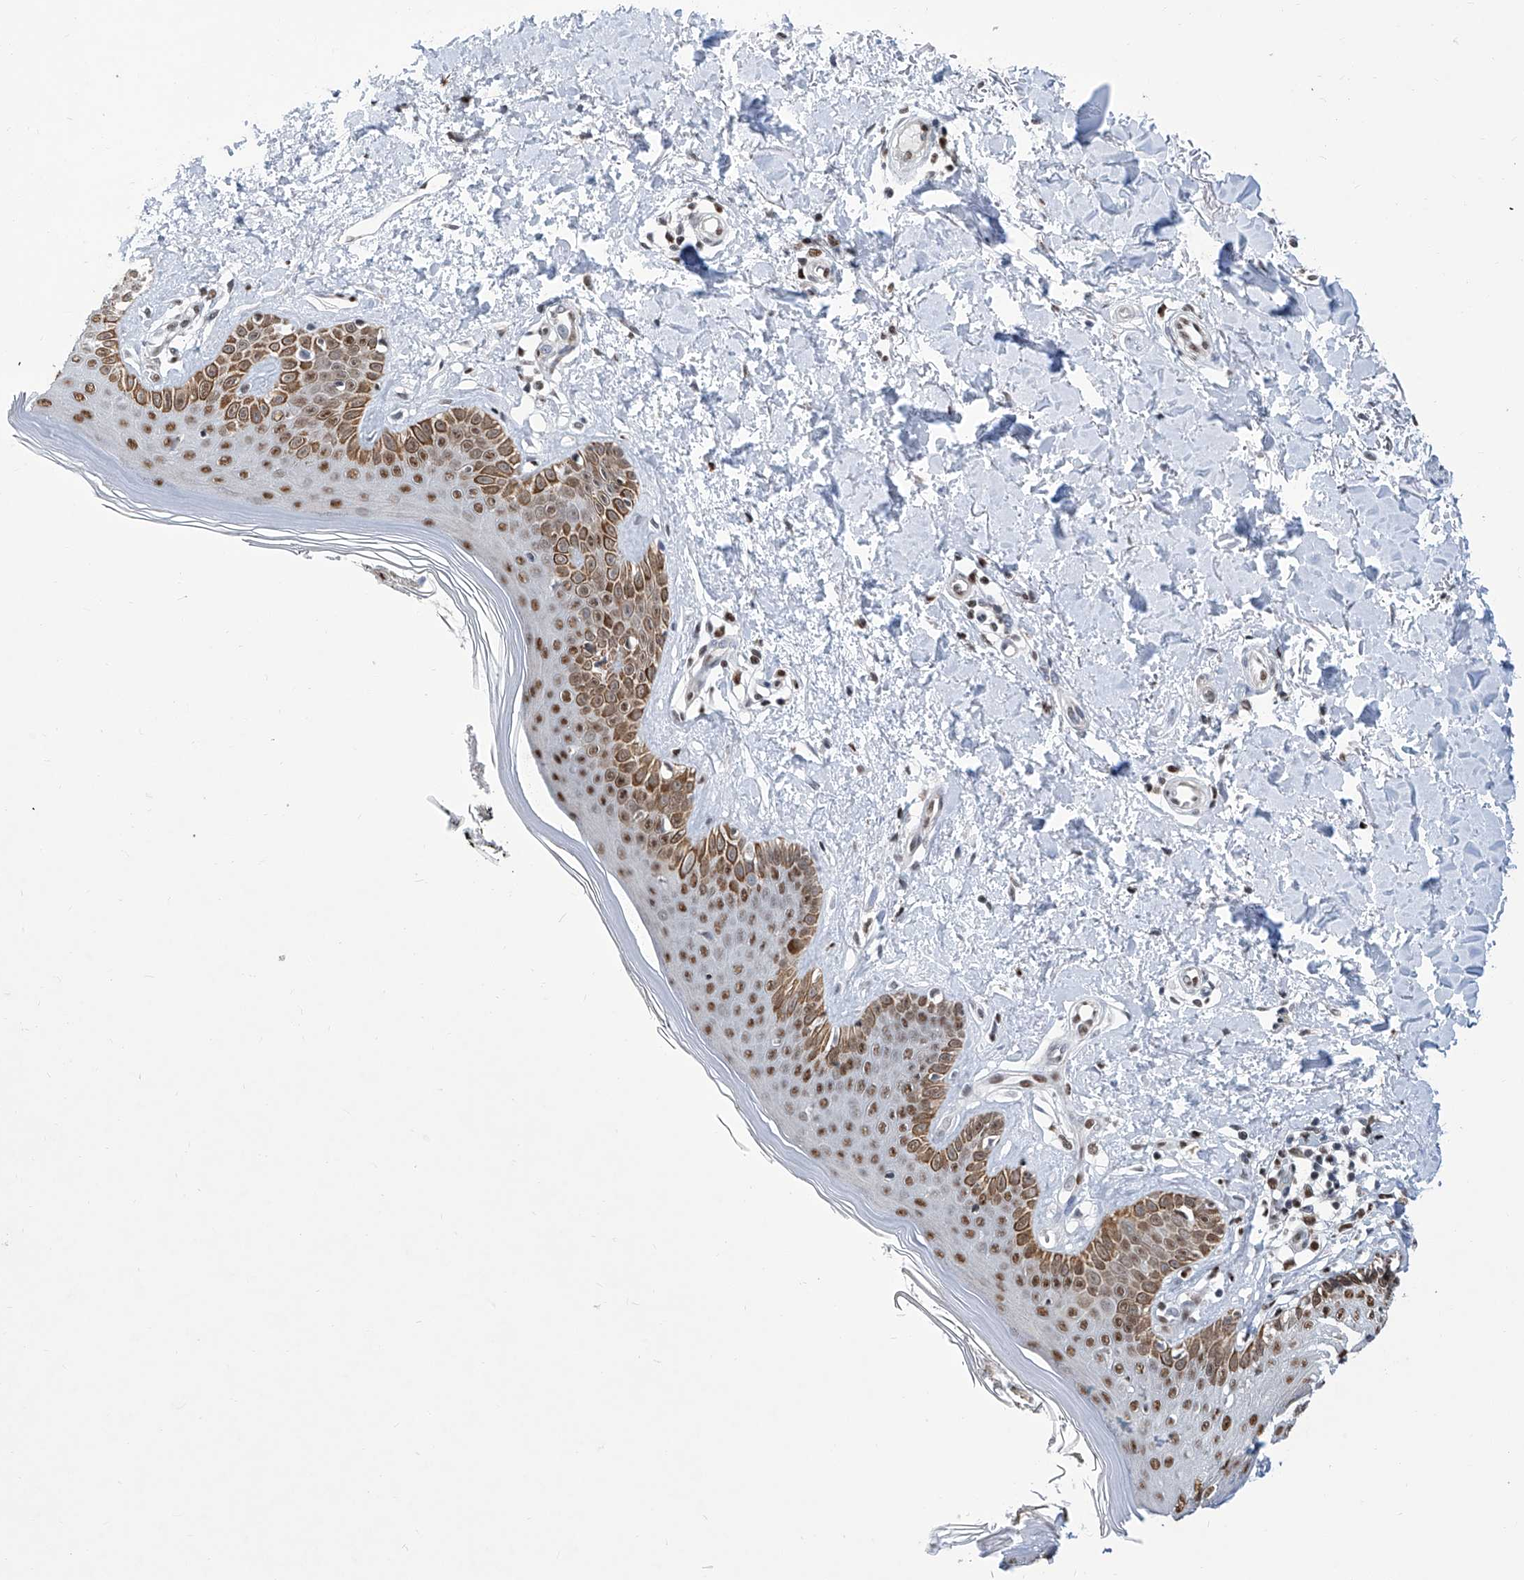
{"staining": {"intensity": "moderate", "quantity": ">75%", "location": "nuclear"}, "tissue": "skin", "cell_type": "Fibroblasts", "image_type": "normal", "snomed": [{"axis": "morphology", "description": "Normal tissue, NOS"}, {"axis": "topography", "description": "Skin"}], "caption": "A histopathology image of skin stained for a protein demonstrates moderate nuclear brown staining in fibroblasts.", "gene": "SREBF2", "patient": {"sex": "female", "age": 64}}